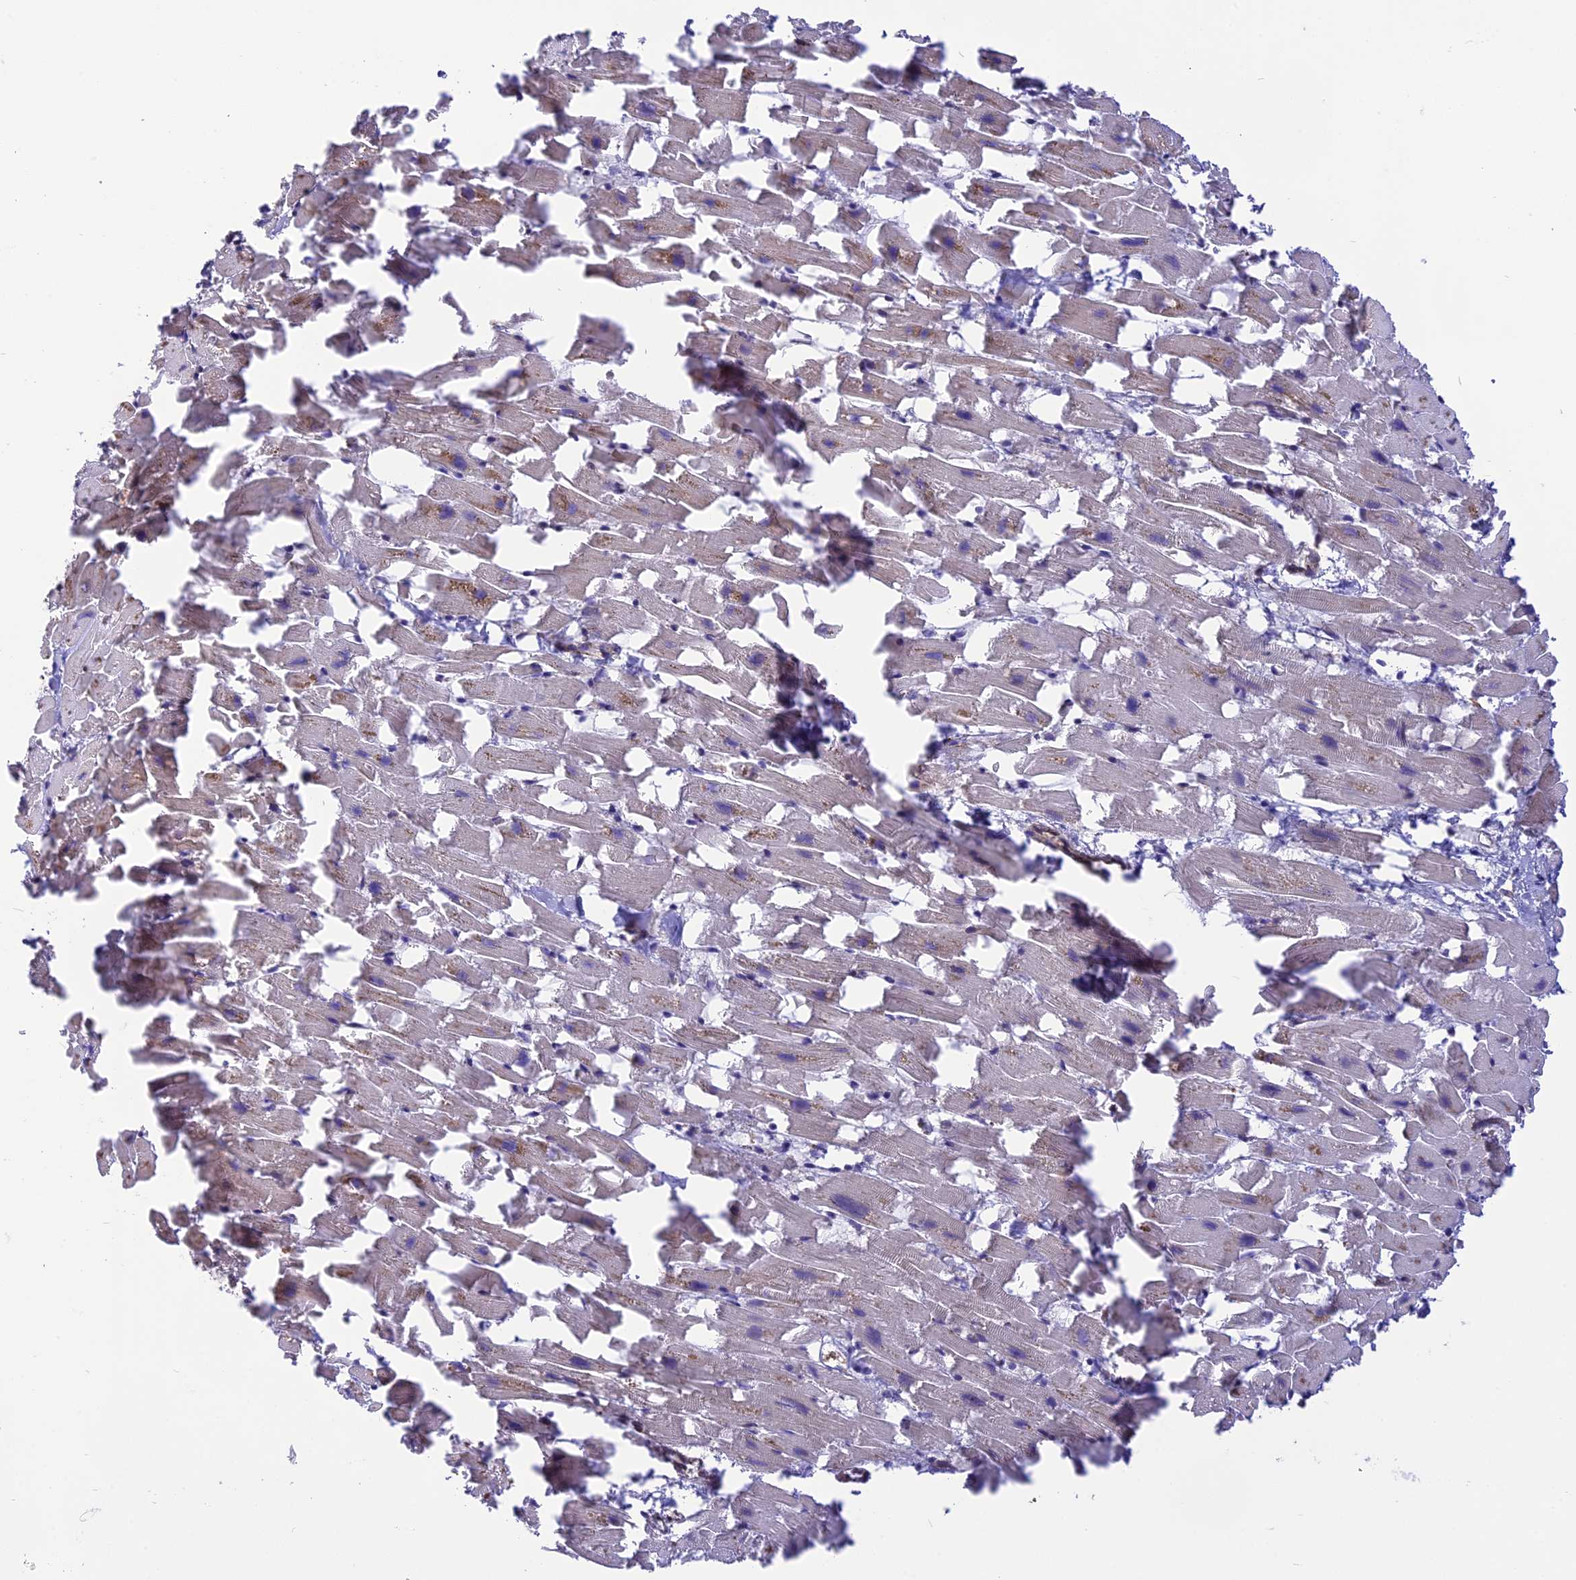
{"staining": {"intensity": "weak", "quantity": "<25%", "location": "cytoplasmic/membranous"}, "tissue": "heart muscle", "cell_type": "Cardiomyocytes", "image_type": "normal", "snomed": [{"axis": "morphology", "description": "Normal tissue, NOS"}, {"axis": "topography", "description": "Heart"}], "caption": "DAB immunohistochemical staining of unremarkable heart muscle reveals no significant positivity in cardiomyocytes. (Immunohistochemistry, brightfield microscopy, high magnification).", "gene": "DOC2B", "patient": {"sex": "female", "age": 64}}